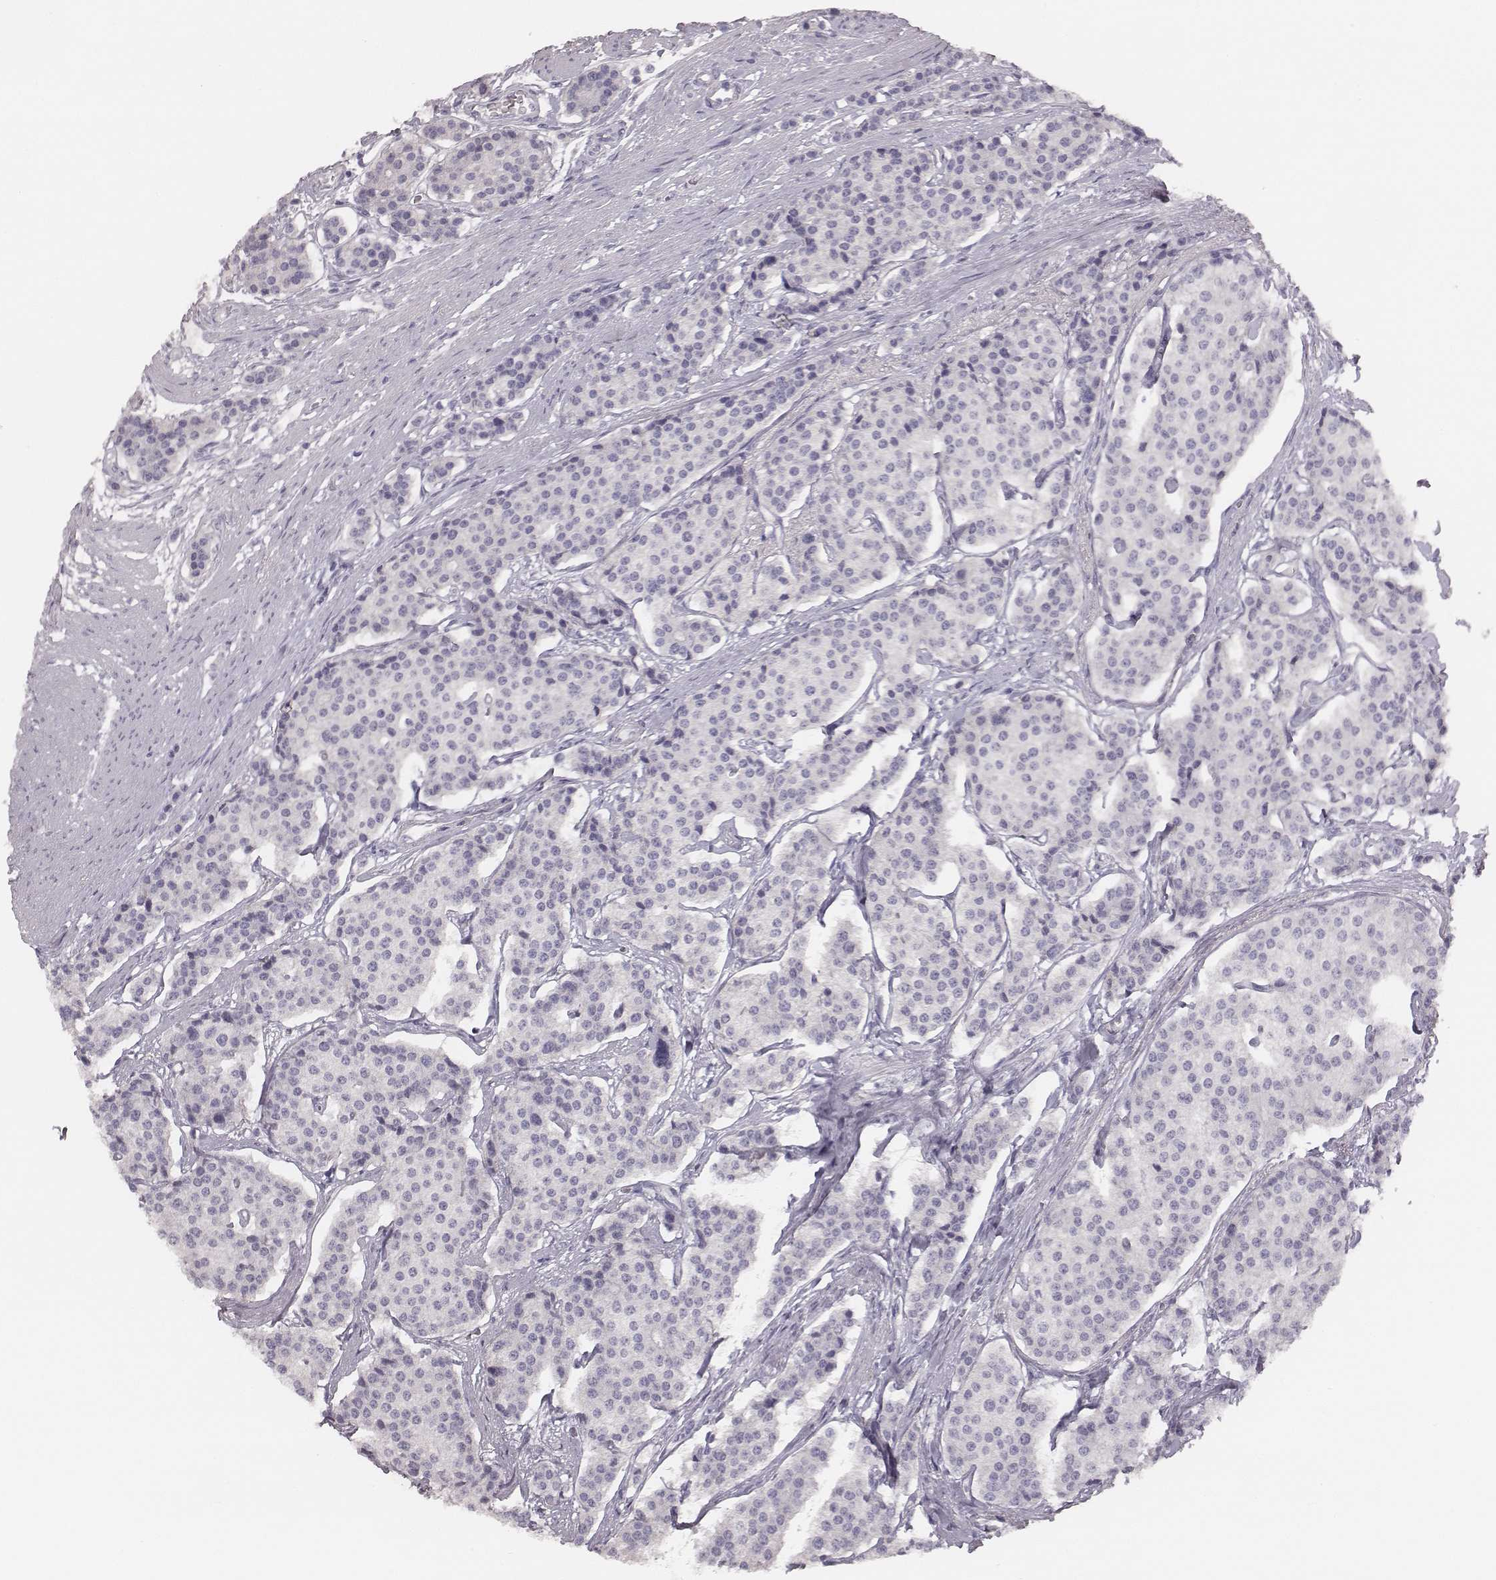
{"staining": {"intensity": "negative", "quantity": "none", "location": "none"}, "tissue": "carcinoid", "cell_type": "Tumor cells", "image_type": "cancer", "snomed": [{"axis": "morphology", "description": "Carcinoid, malignant, NOS"}, {"axis": "topography", "description": "Small intestine"}], "caption": "Immunohistochemistry (IHC) histopathology image of neoplastic tissue: human carcinoid stained with DAB (3,3'-diaminobenzidine) reveals no significant protein expression in tumor cells.", "gene": "MYH6", "patient": {"sex": "female", "age": 65}}